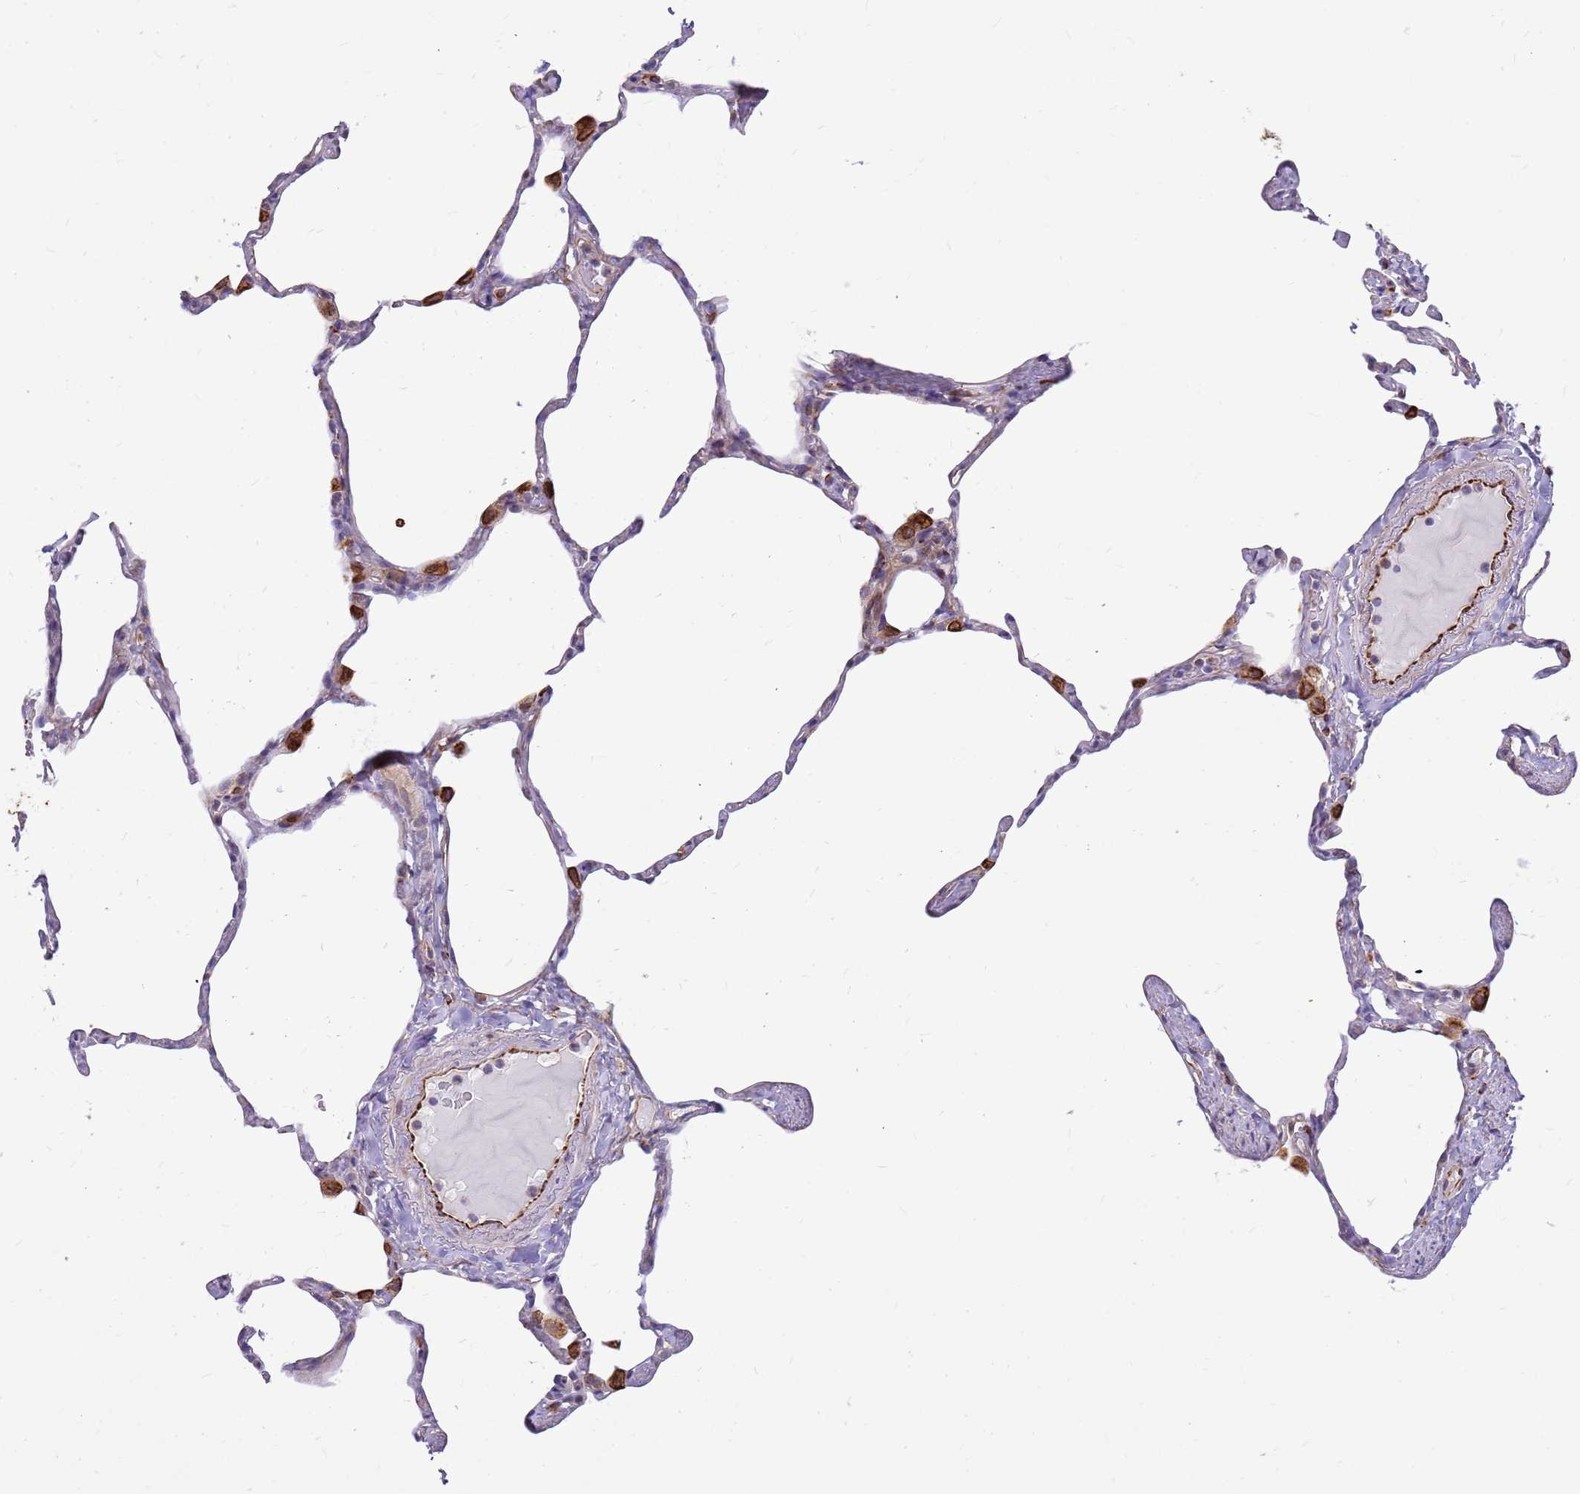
{"staining": {"intensity": "negative", "quantity": "none", "location": "none"}, "tissue": "lung", "cell_type": "Alveolar cells", "image_type": "normal", "snomed": [{"axis": "morphology", "description": "Normal tissue, NOS"}, {"axis": "topography", "description": "Lung"}], "caption": "Immunohistochemistry micrograph of normal lung: human lung stained with DAB (3,3'-diaminobenzidine) demonstrates no significant protein staining in alveolar cells. (Stains: DAB IHC with hematoxylin counter stain, Microscopy: brightfield microscopy at high magnification).", "gene": "ZDHHC1", "patient": {"sex": "male", "age": 65}}